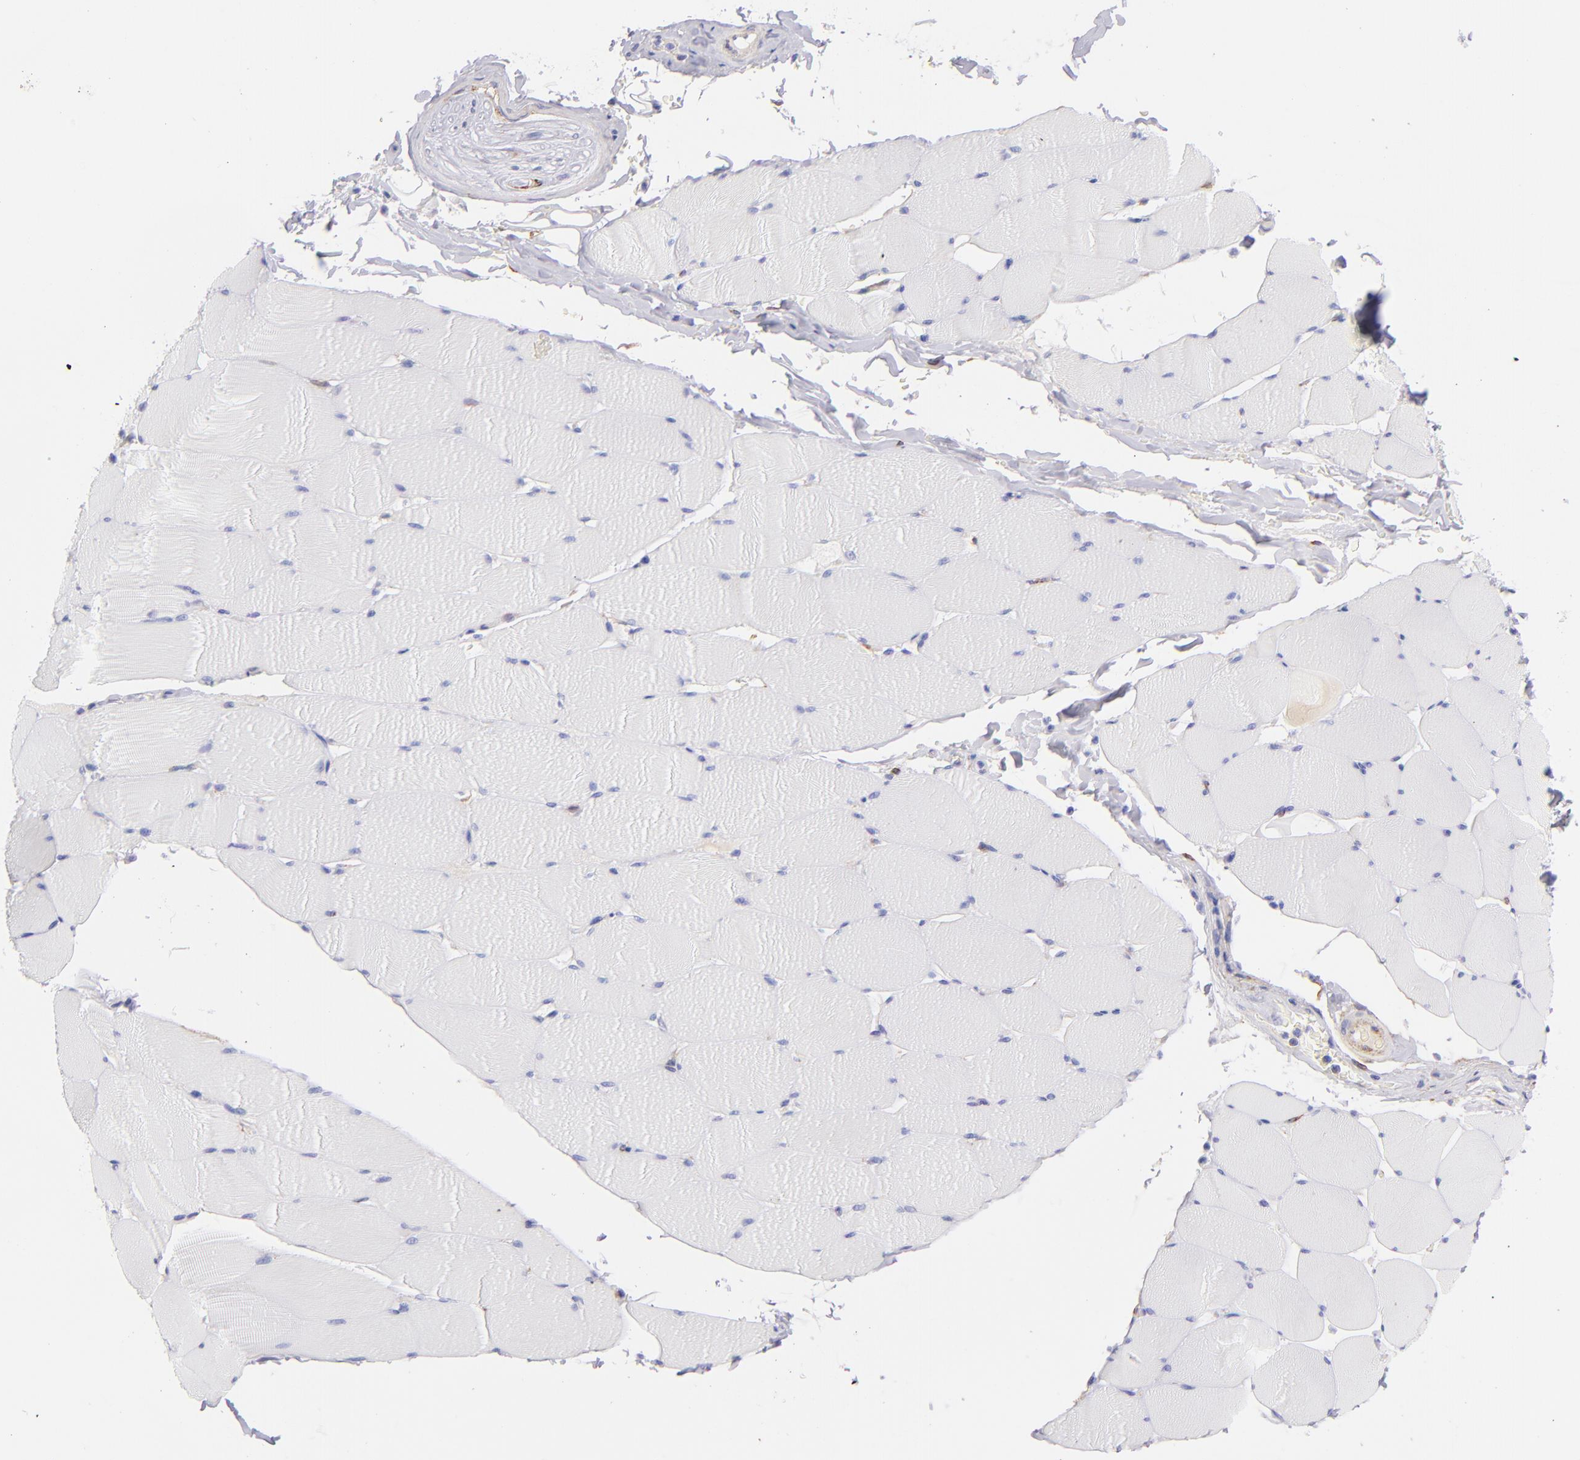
{"staining": {"intensity": "negative", "quantity": "none", "location": "none"}, "tissue": "skeletal muscle", "cell_type": "Myocytes", "image_type": "normal", "snomed": [{"axis": "morphology", "description": "Normal tissue, NOS"}, {"axis": "topography", "description": "Skeletal muscle"}], "caption": "This is a image of IHC staining of unremarkable skeletal muscle, which shows no staining in myocytes. (DAB immunohistochemistry (IHC), high magnification).", "gene": "CD81", "patient": {"sex": "male", "age": 62}}